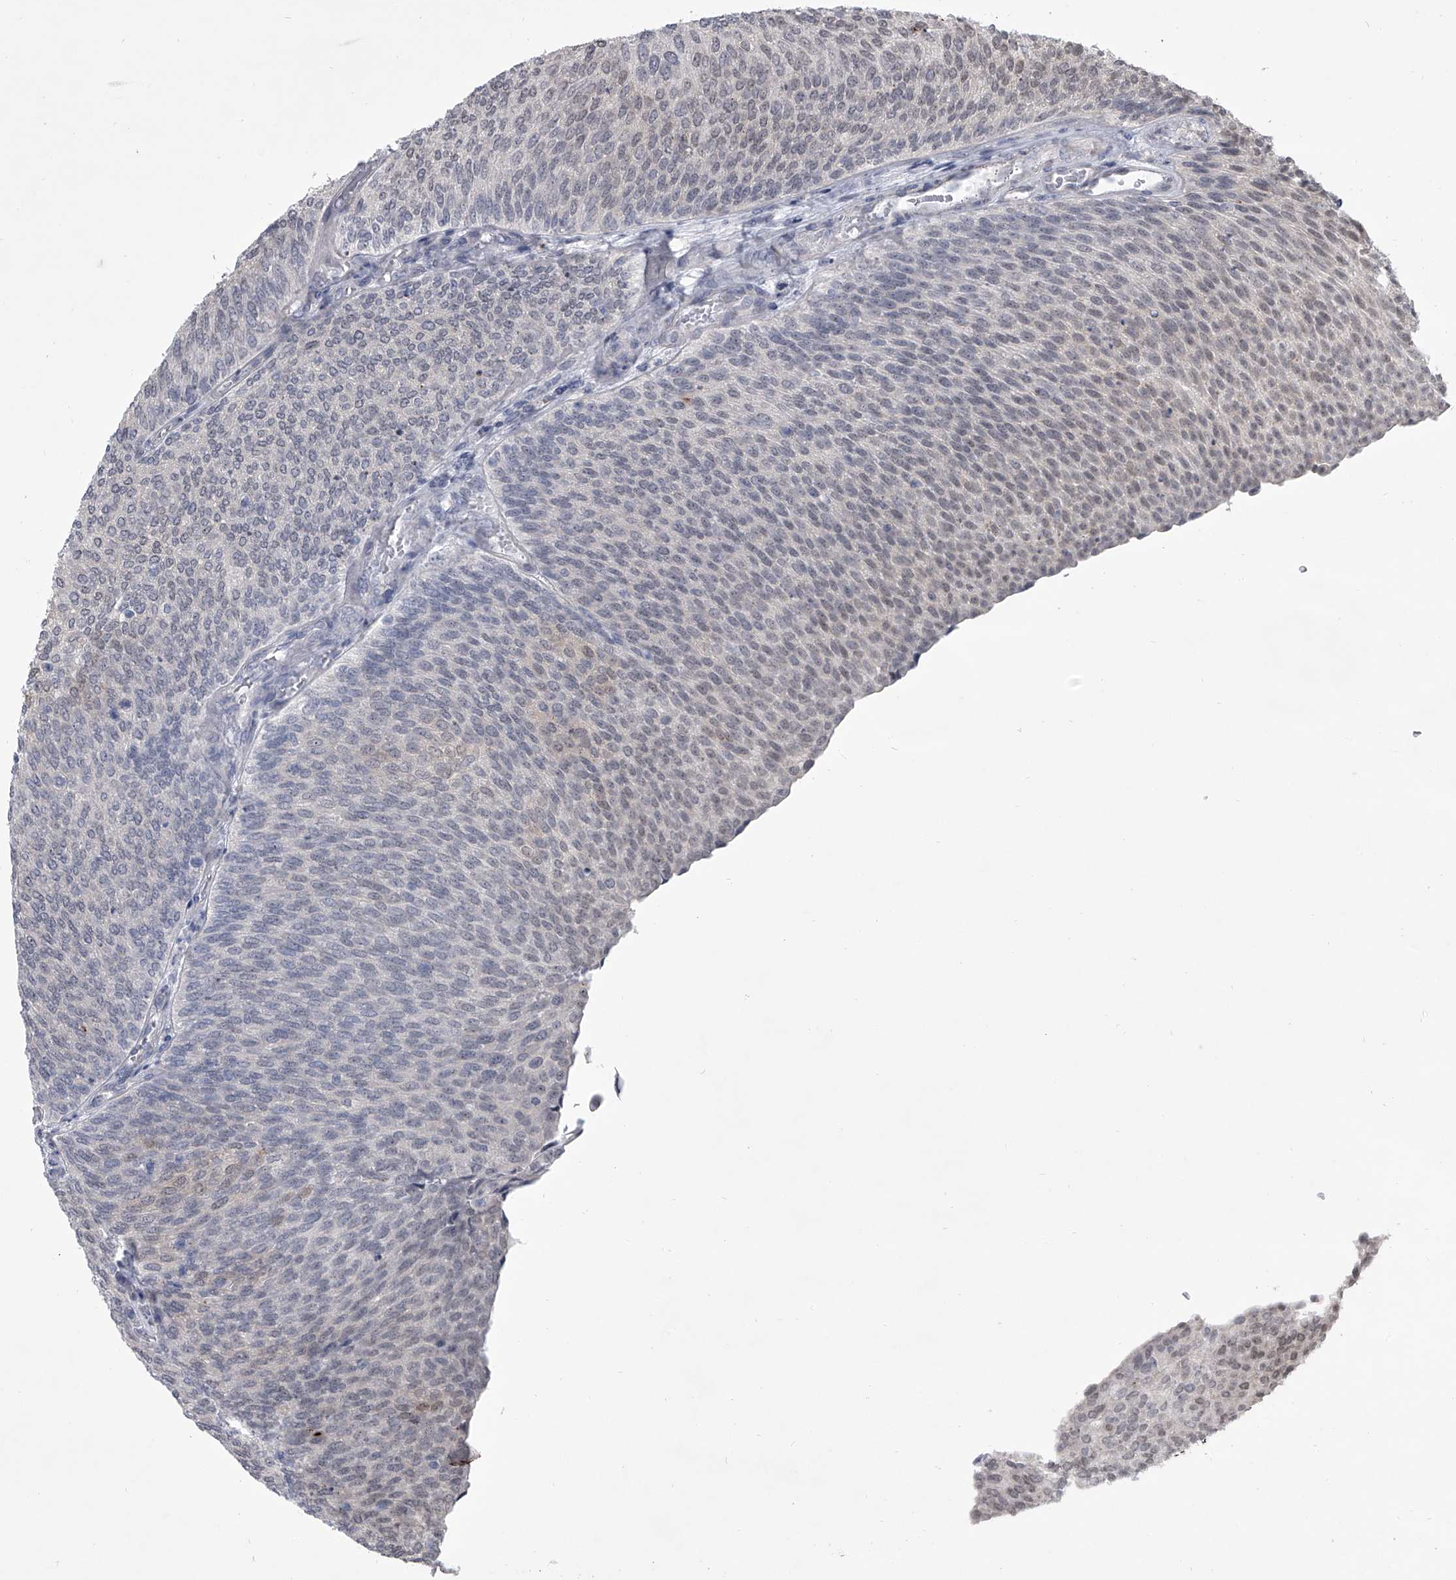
{"staining": {"intensity": "negative", "quantity": "none", "location": "none"}, "tissue": "urothelial cancer", "cell_type": "Tumor cells", "image_type": "cancer", "snomed": [{"axis": "morphology", "description": "Urothelial carcinoma, Low grade"}, {"axis": "topography", "description": "Urinary bladder"}], "caption": "Tumor cells show no significant protein expression in urothelial cancer.", "gene": "HEATR6", "patient": {"sex": "female", "age": 79}}